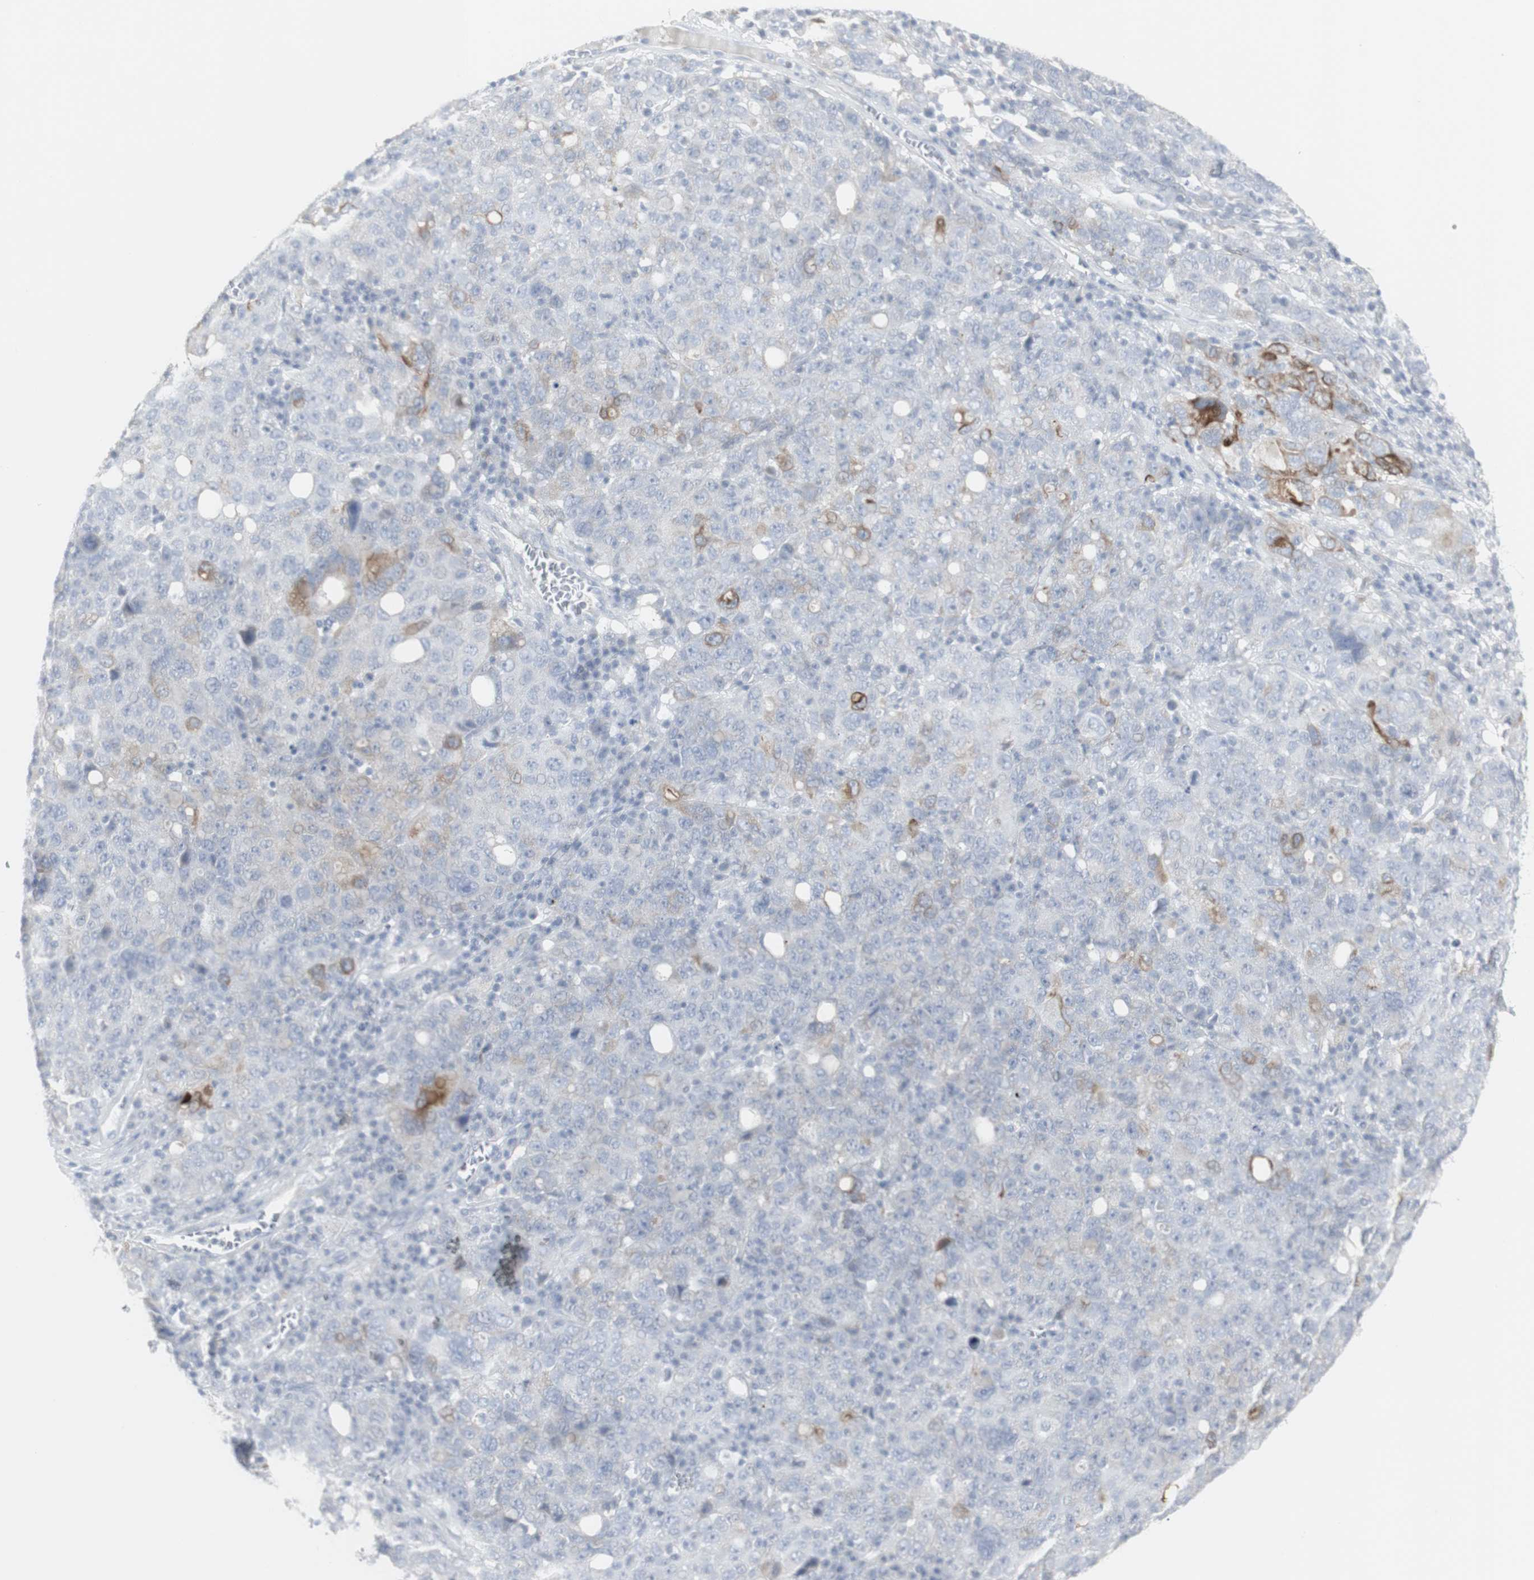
{"staining": {"intensity": "negative", "quantity": "none", "location": "none"}, "tissue": "ovarian cancer", "cell_type": "Tumor cells", "image_type": "cancer", "snomed": [{"axis": "morphology", "description": "Carcinoma, endometroid"}, {"axis": "topography", "description": "Ovary"}], "caption": "DAB (3,3'-diaminobenzidine) immunohistochemical staining of human ovarian cancer displays no significant expression in tumor cells.", "gene": "ENSG00000198211", "patient": {"sex": "female", "age": 62}}